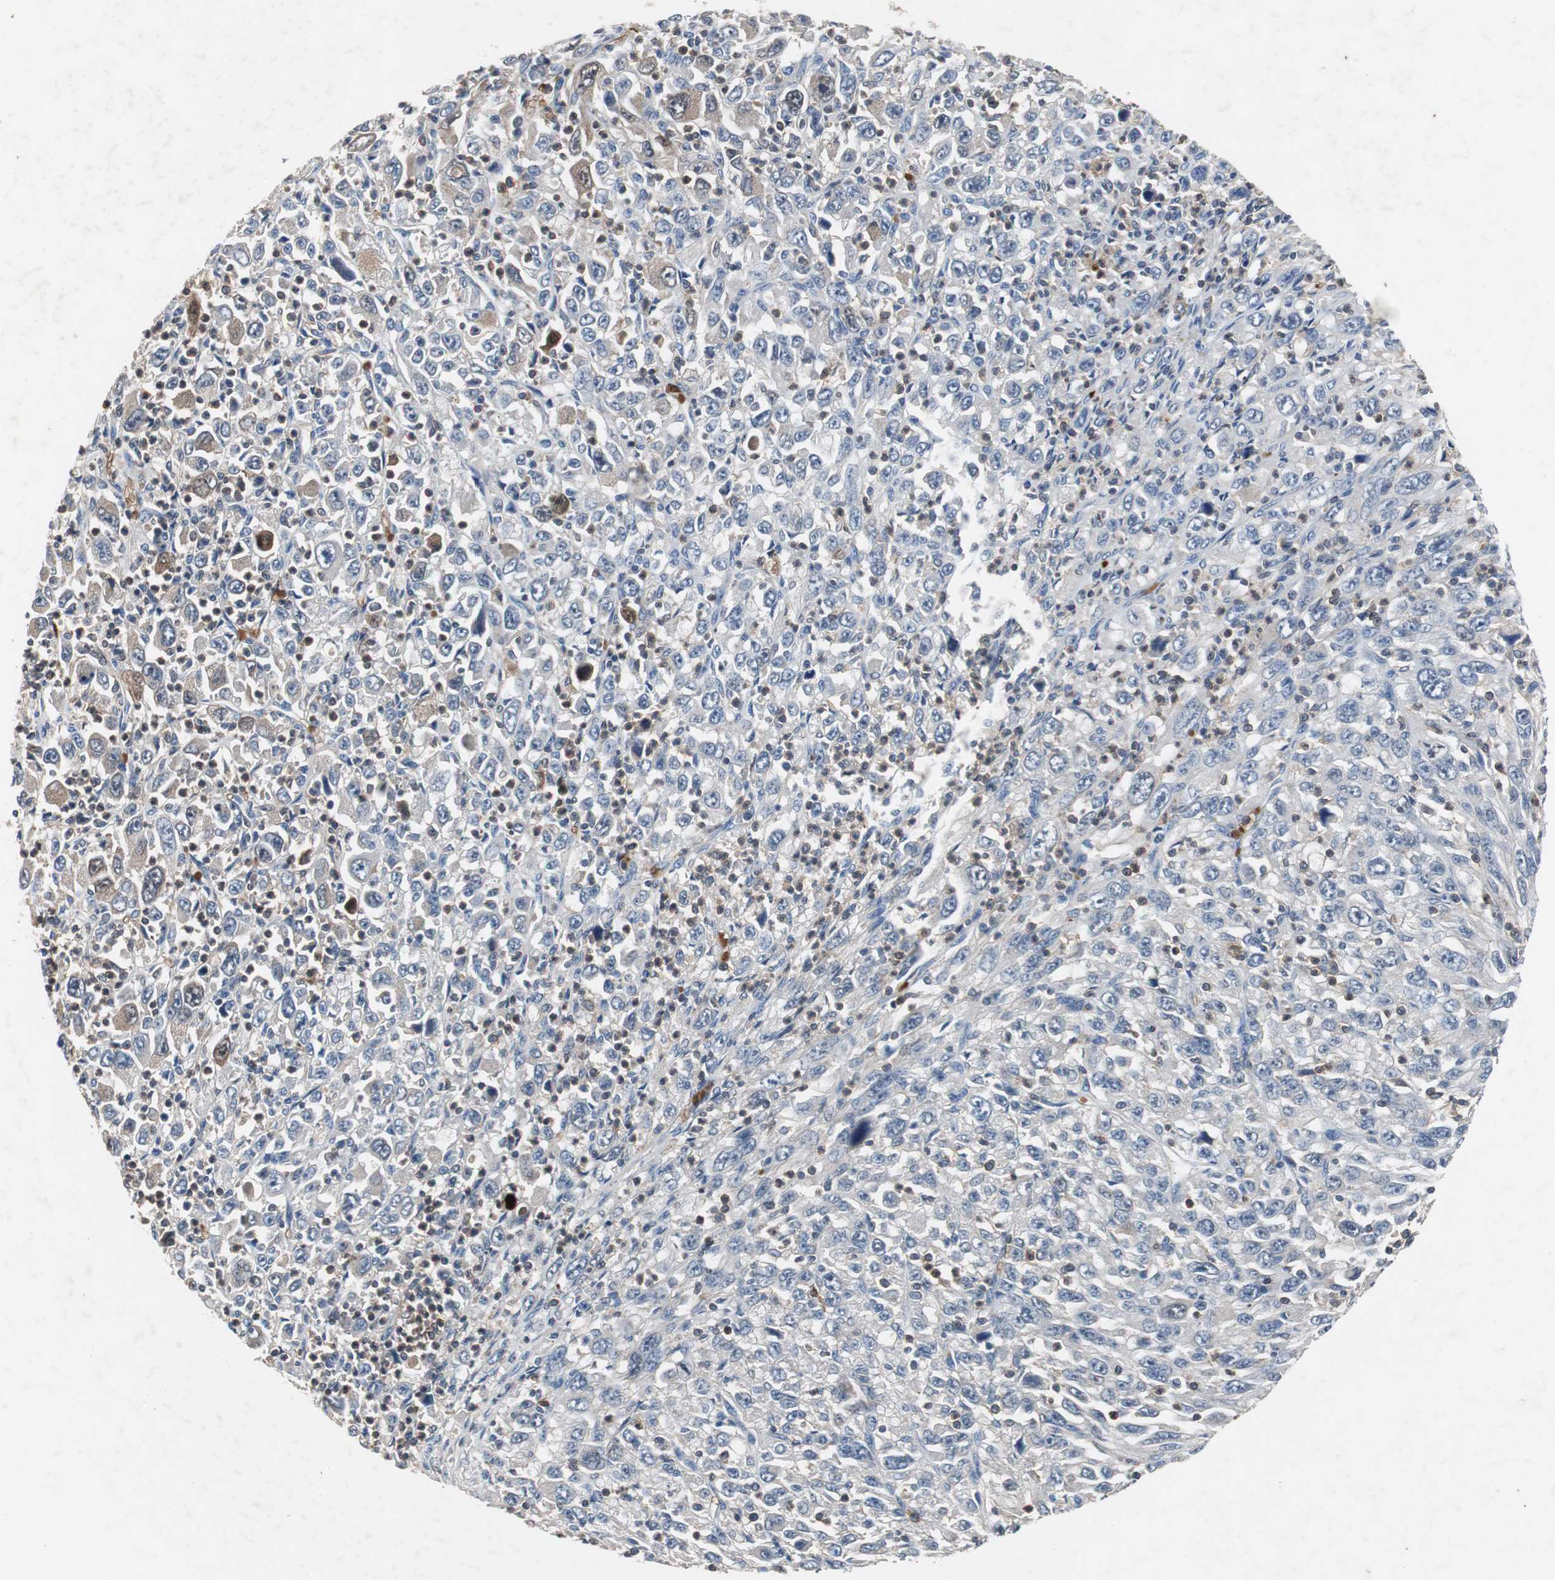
{"staining": {"intensity": "weak", "quantity": "<25%", "location": "cytoplasmic/membranous"}, "tissue": "melanoma", "cell_type": "Tumor cells", "image_type": "cancer", "snomed": [{"axis": "morphology", "description": "Malignant melanoma, Metastatic site"}, {"axis": "topography", "description": "Skin"}], "caption": "The photomicrograph reveals no staining of tumor cells in malignant melanoma (metastatic site).", "gene": "CALB2", "patient": {"sex": "female", "age": 56}}